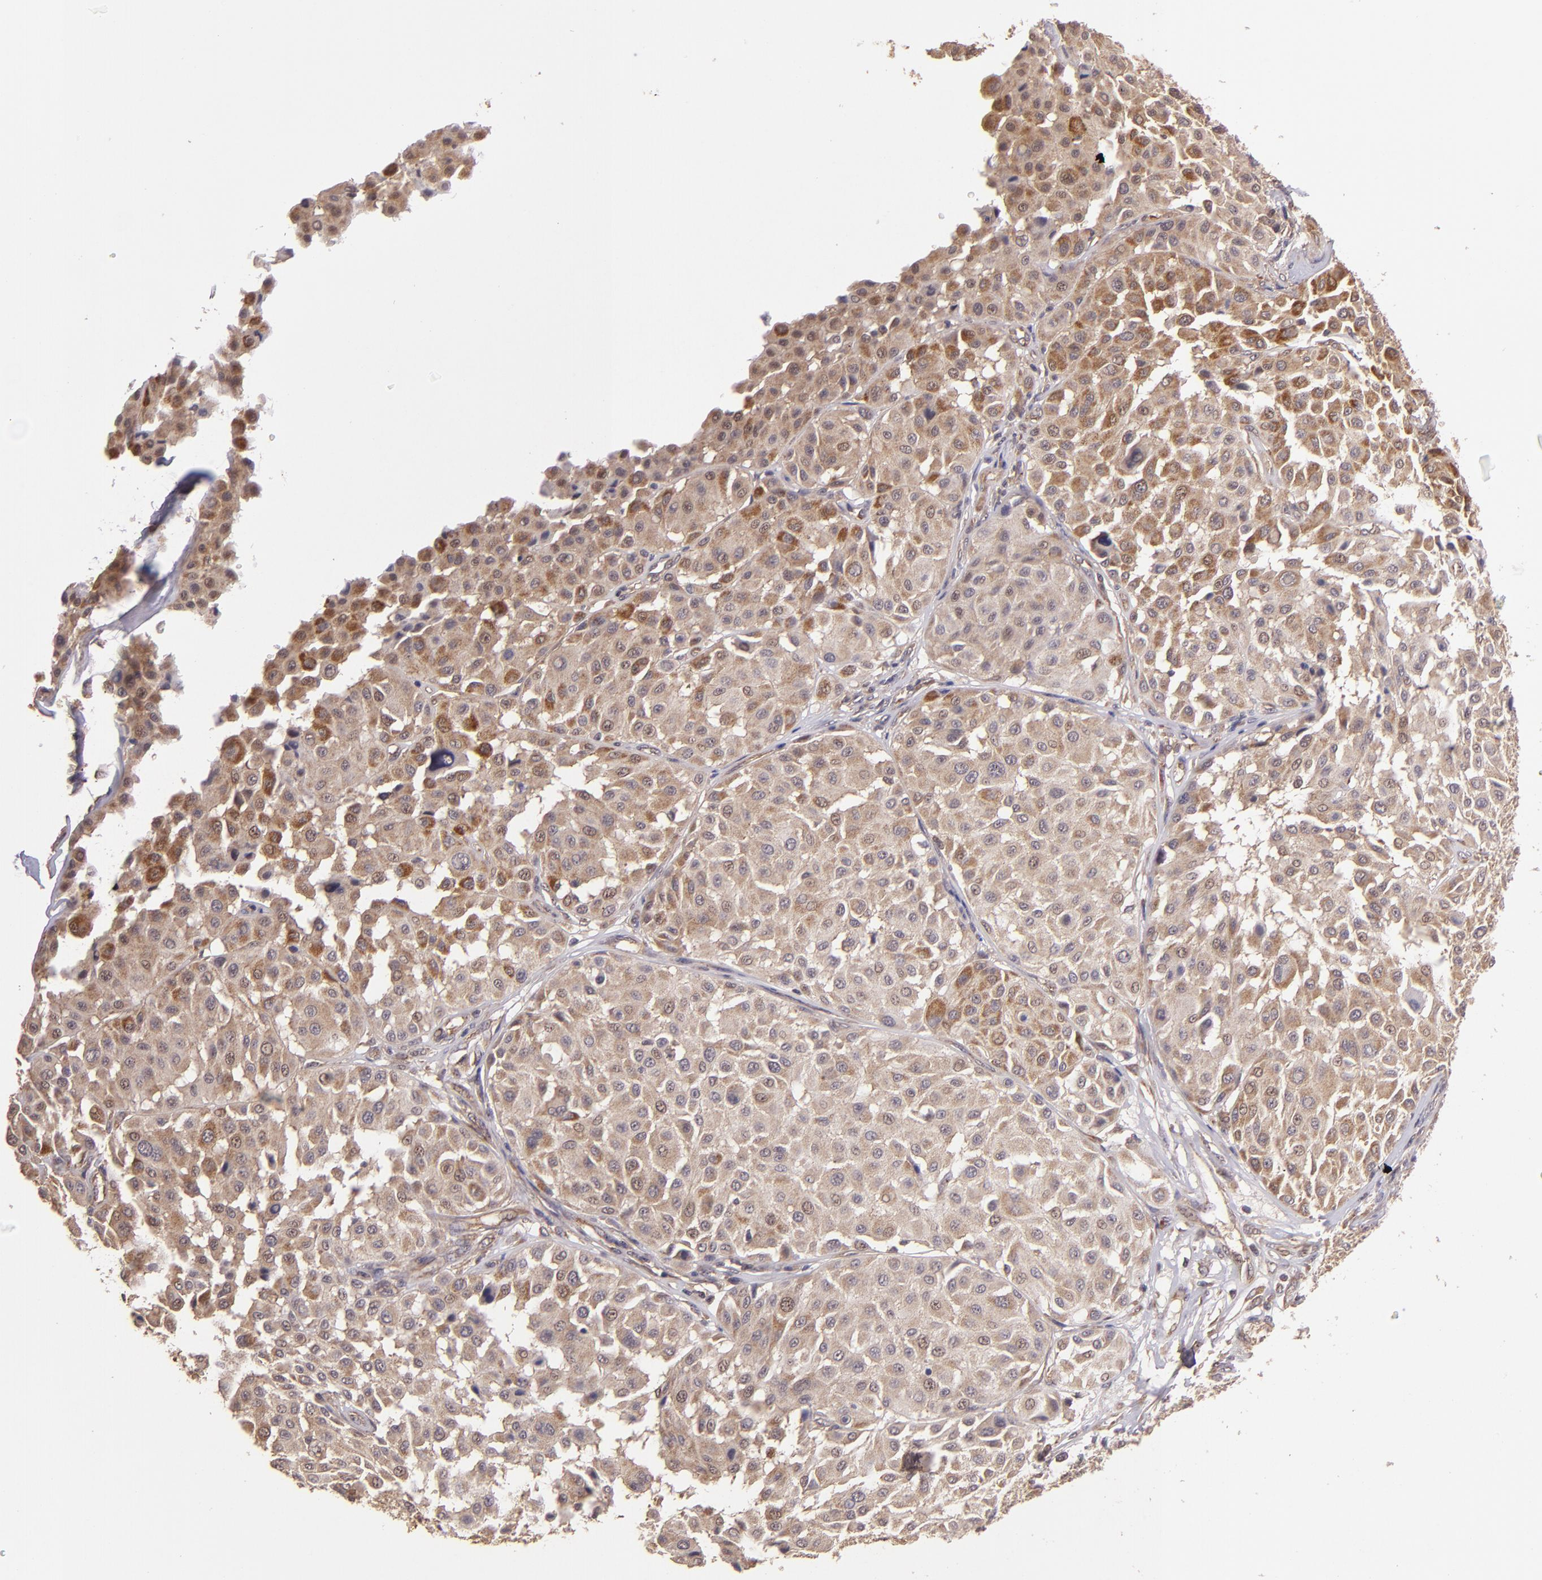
{"staining": {"intensity": "strong", "quantity": ">75%", "location": "cytoplasmic/membranous"}, "tissue": "melanoma", "cell_type": "Tumor cells", "image_type": "cancer", "snomed": [{"axis": "morphology", "description": "Malignant melanoma, Metastatic site"}, {"axis": "topography", "description": "Soft tissue"}], "caption": "Protein analysis of malignant melanoma (metastatic site) tissue exhibits strong cytoplasmic/membranous expression in about >75% of tumor cells. The staining is performed using DAB (3,3'-diaminobenzidine) brown chromogen to label protein expression. The nuclei are counter-stained blue using hematoxylin.", "gene": "USP51", "patient": {"sex": "male", "age": 41}}